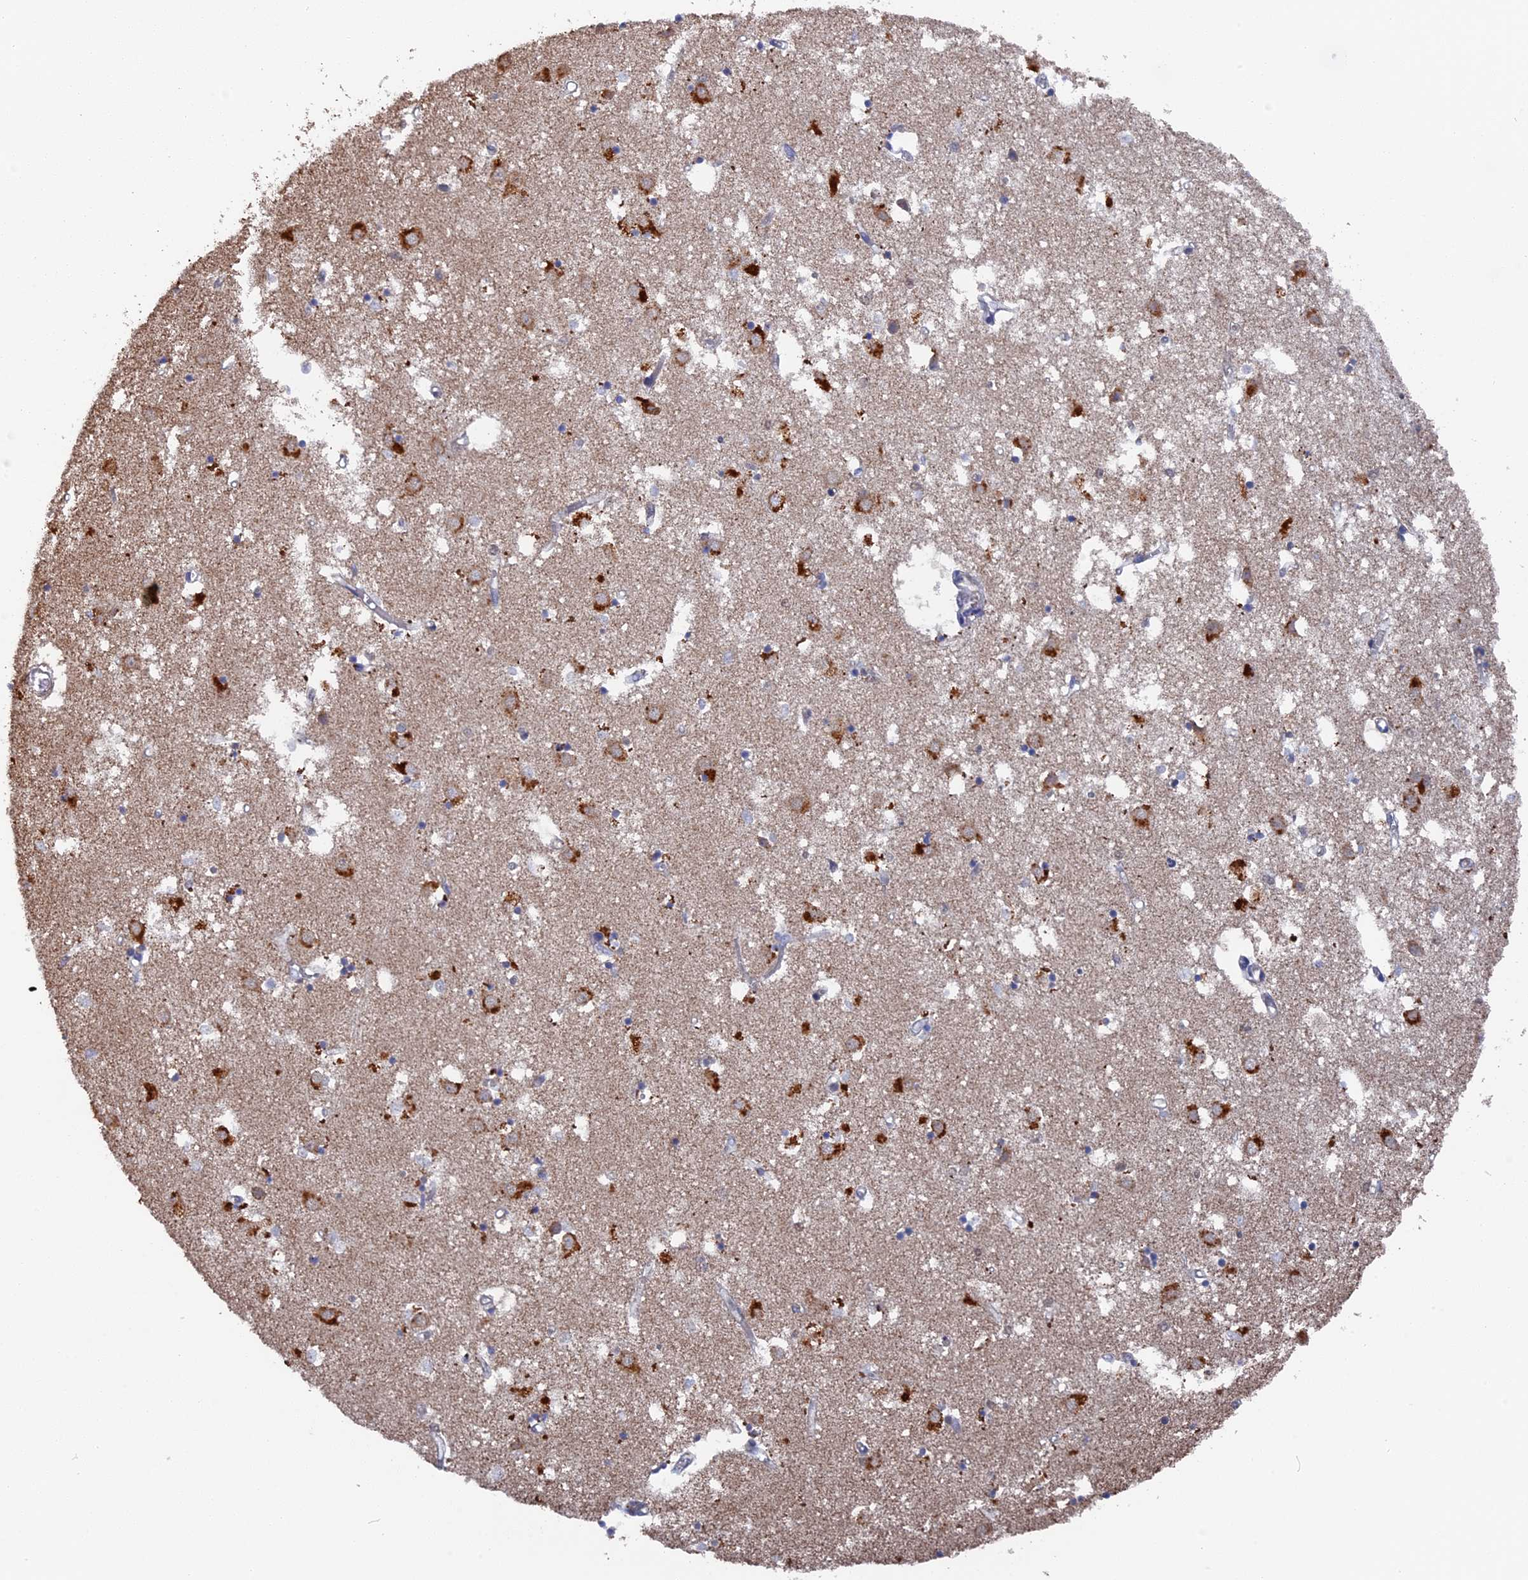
{"staining": {"intensity": "negative", "quantity": "none", "location": "none"}, "tissue": "caudate", "cell_type": "Glial cells", "image_type": "normal", "snomed": [{"axis": "morphology", "description": "Normal tissue, NOS"}, {"axis": "topography", "description": "Lateral ventricle wall"}], "caption": "The IHC image has no significant staining in glial cells of caudate. (DAB (3,3'-diaminobenzidine) immunohistochemistry (IHC), high magnification).", "gene": "SMG9", "patient": {"sex": "male", "age": 70}}